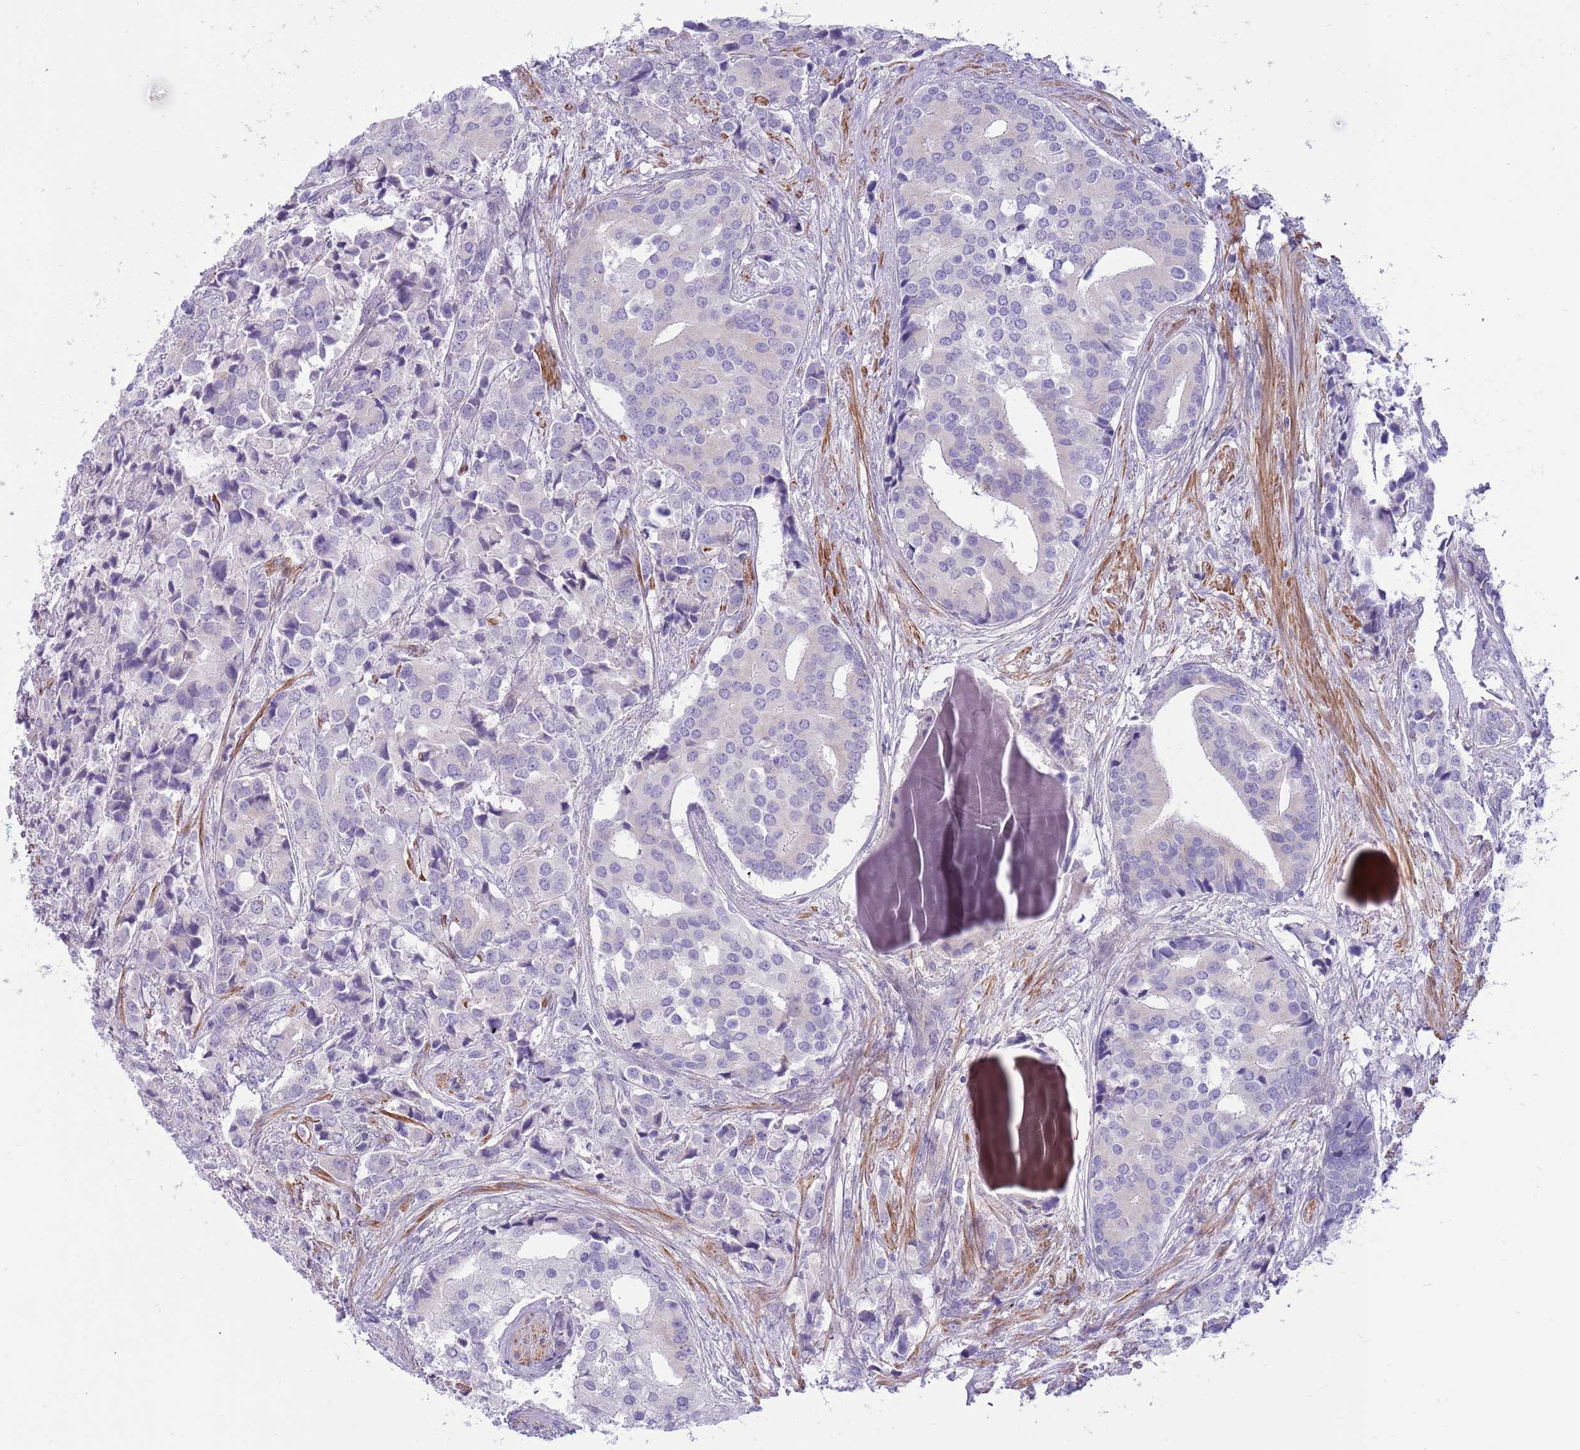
{"staining": {"intensity": "negative", "quantity": "none", "location": "none"}, "tissue": "prostate cancer", "cell_type": "Tumor cells", "image_type": "cancer", "snomed": [{"axis": "morphology", "description": "Adenocarcinoma, High grade"}, {"axis": "topography", "description": "Prostate"}], "caption": "Micrograph shows no significant protein expression in tumor cells of prostate cancer.", "gene": "ZC4H2", "patient": {"sex": "male", "age": 62}}